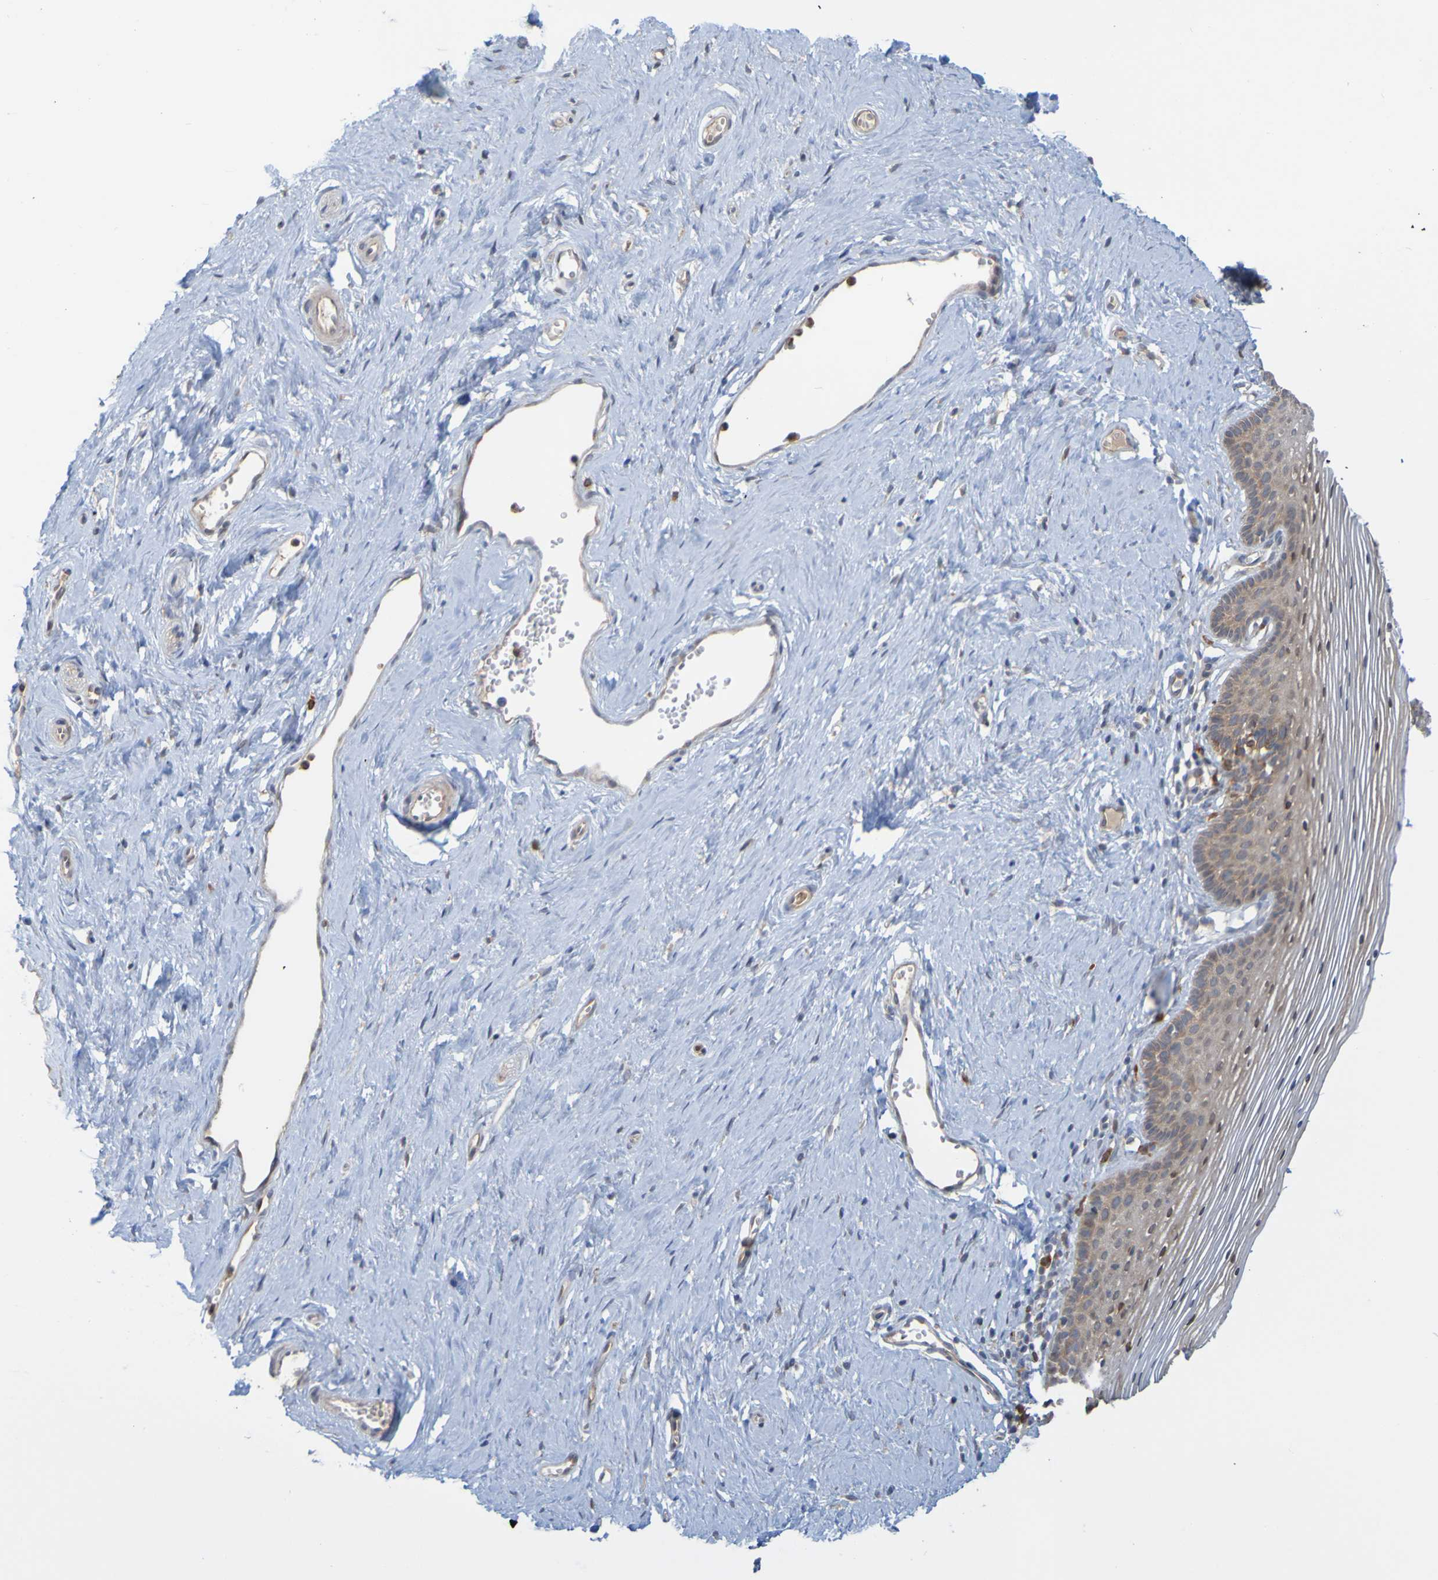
{"staining": {"intensity": "moderate", "quantity": "25%-75%", "location": "cytoplasmic/membranous"}, "tissue": "vagina", "cell_type": "Squamous epithelial cells", "image_type": "normal", "snomed": [{"axis": "morphology", "description": "Normal tissue, NOS"}, {"axis": "topography", "description": "Vagina"}], "caption": "Vagina stained for a protein (brown) demonstrates moderate cytoplasmic/membranous positive expression in approximately 25%-75% of squamous epithelial cells.", "gene": "NAV2", "patient": {"sex": "female", "age": 32}}